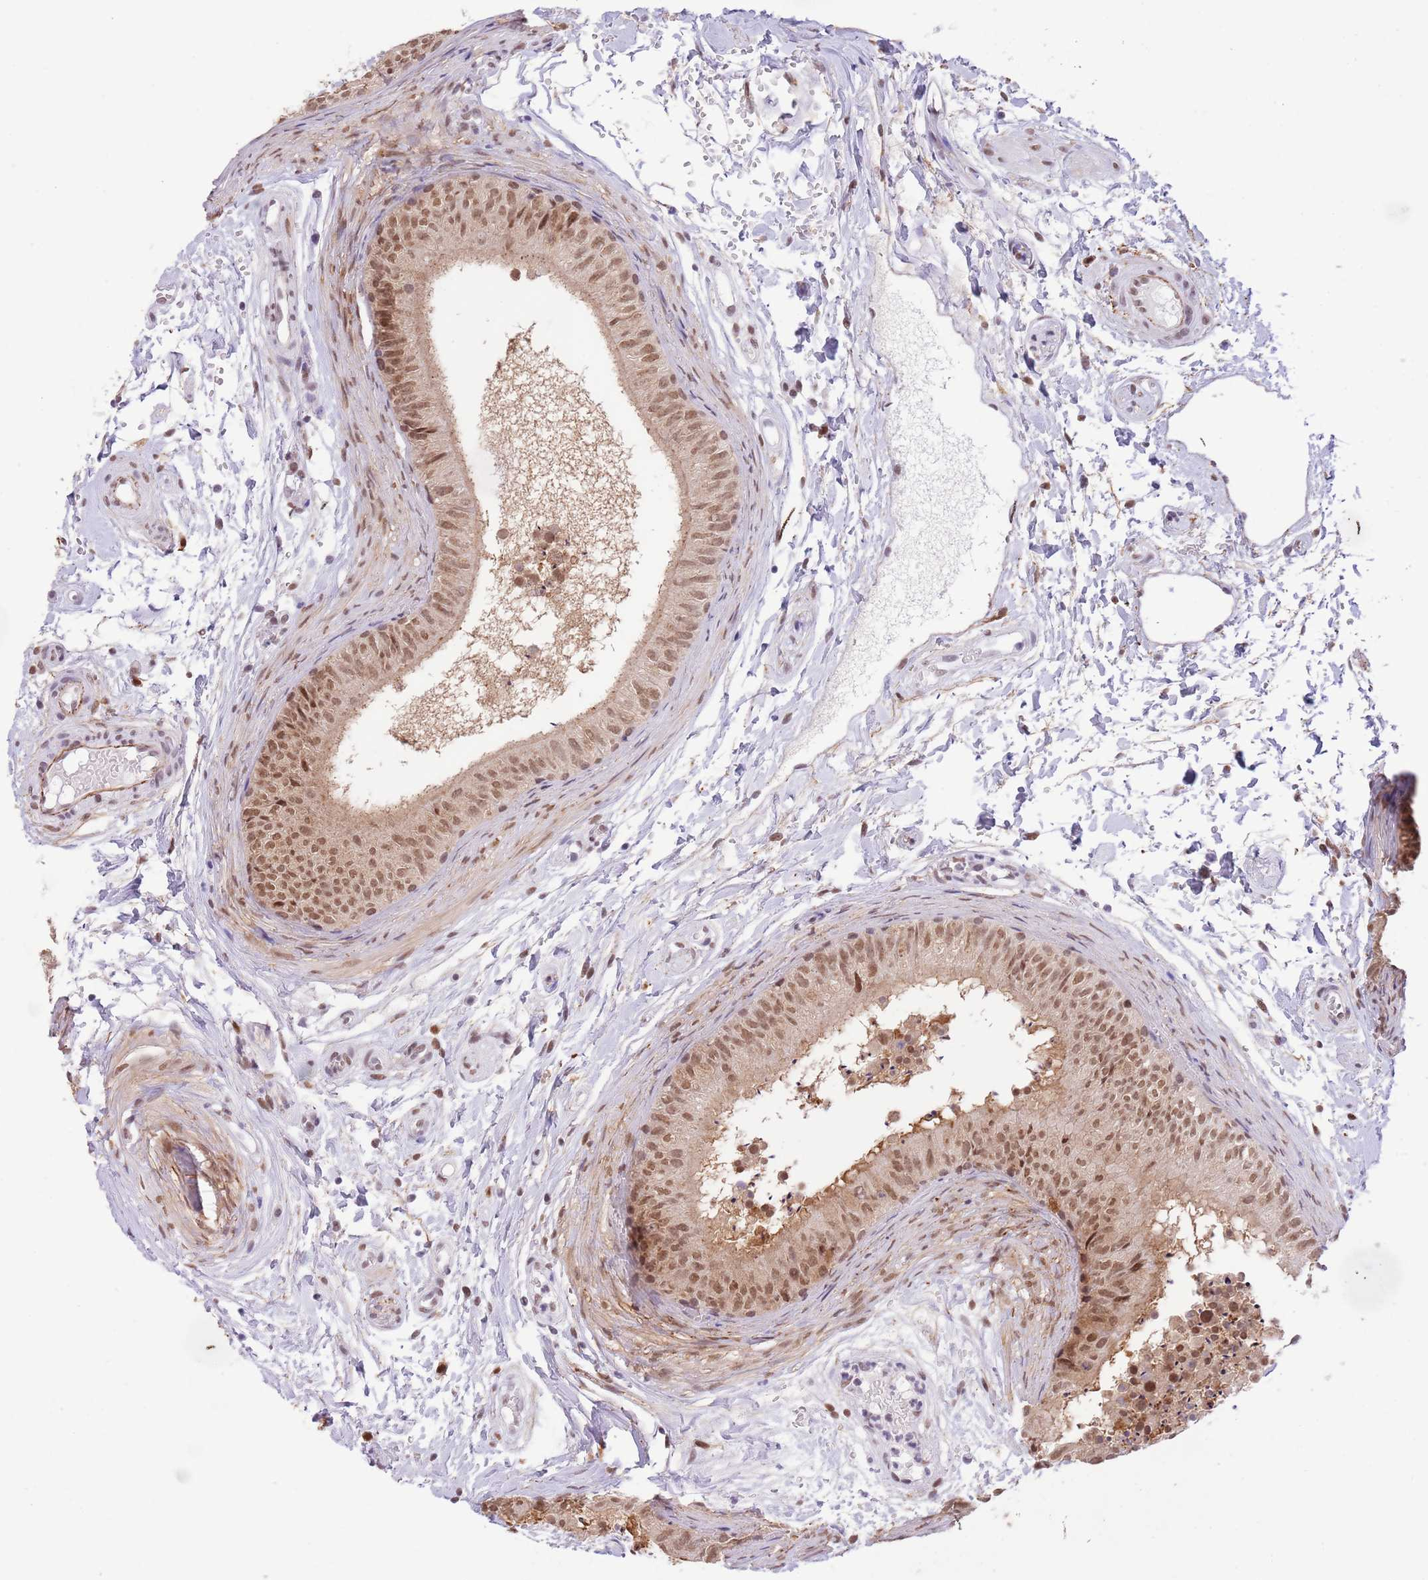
{"staining": {"intensity": "moderate", "quantity": ">75%", "location": "nuclear"}, "tissue": "epididymis", "cell_type": "Glandular cells", "image_type": "normal", "snomed": [{"axis": "morphology", "description": "Normal tissue, NOS"}, {"axis": "topography", "description": "Epididymis"}], "caption": "This photomicrograph displays unremarkable epididymis stained with immunohistochemistry (IHC) to label a protein in brown. The nuclear of glandular cells show moderate positivity for the protein. Nuclei are counter-stained blue.", "gene": "TRIM32", "patient": {"sex": "male", "age": 15}}